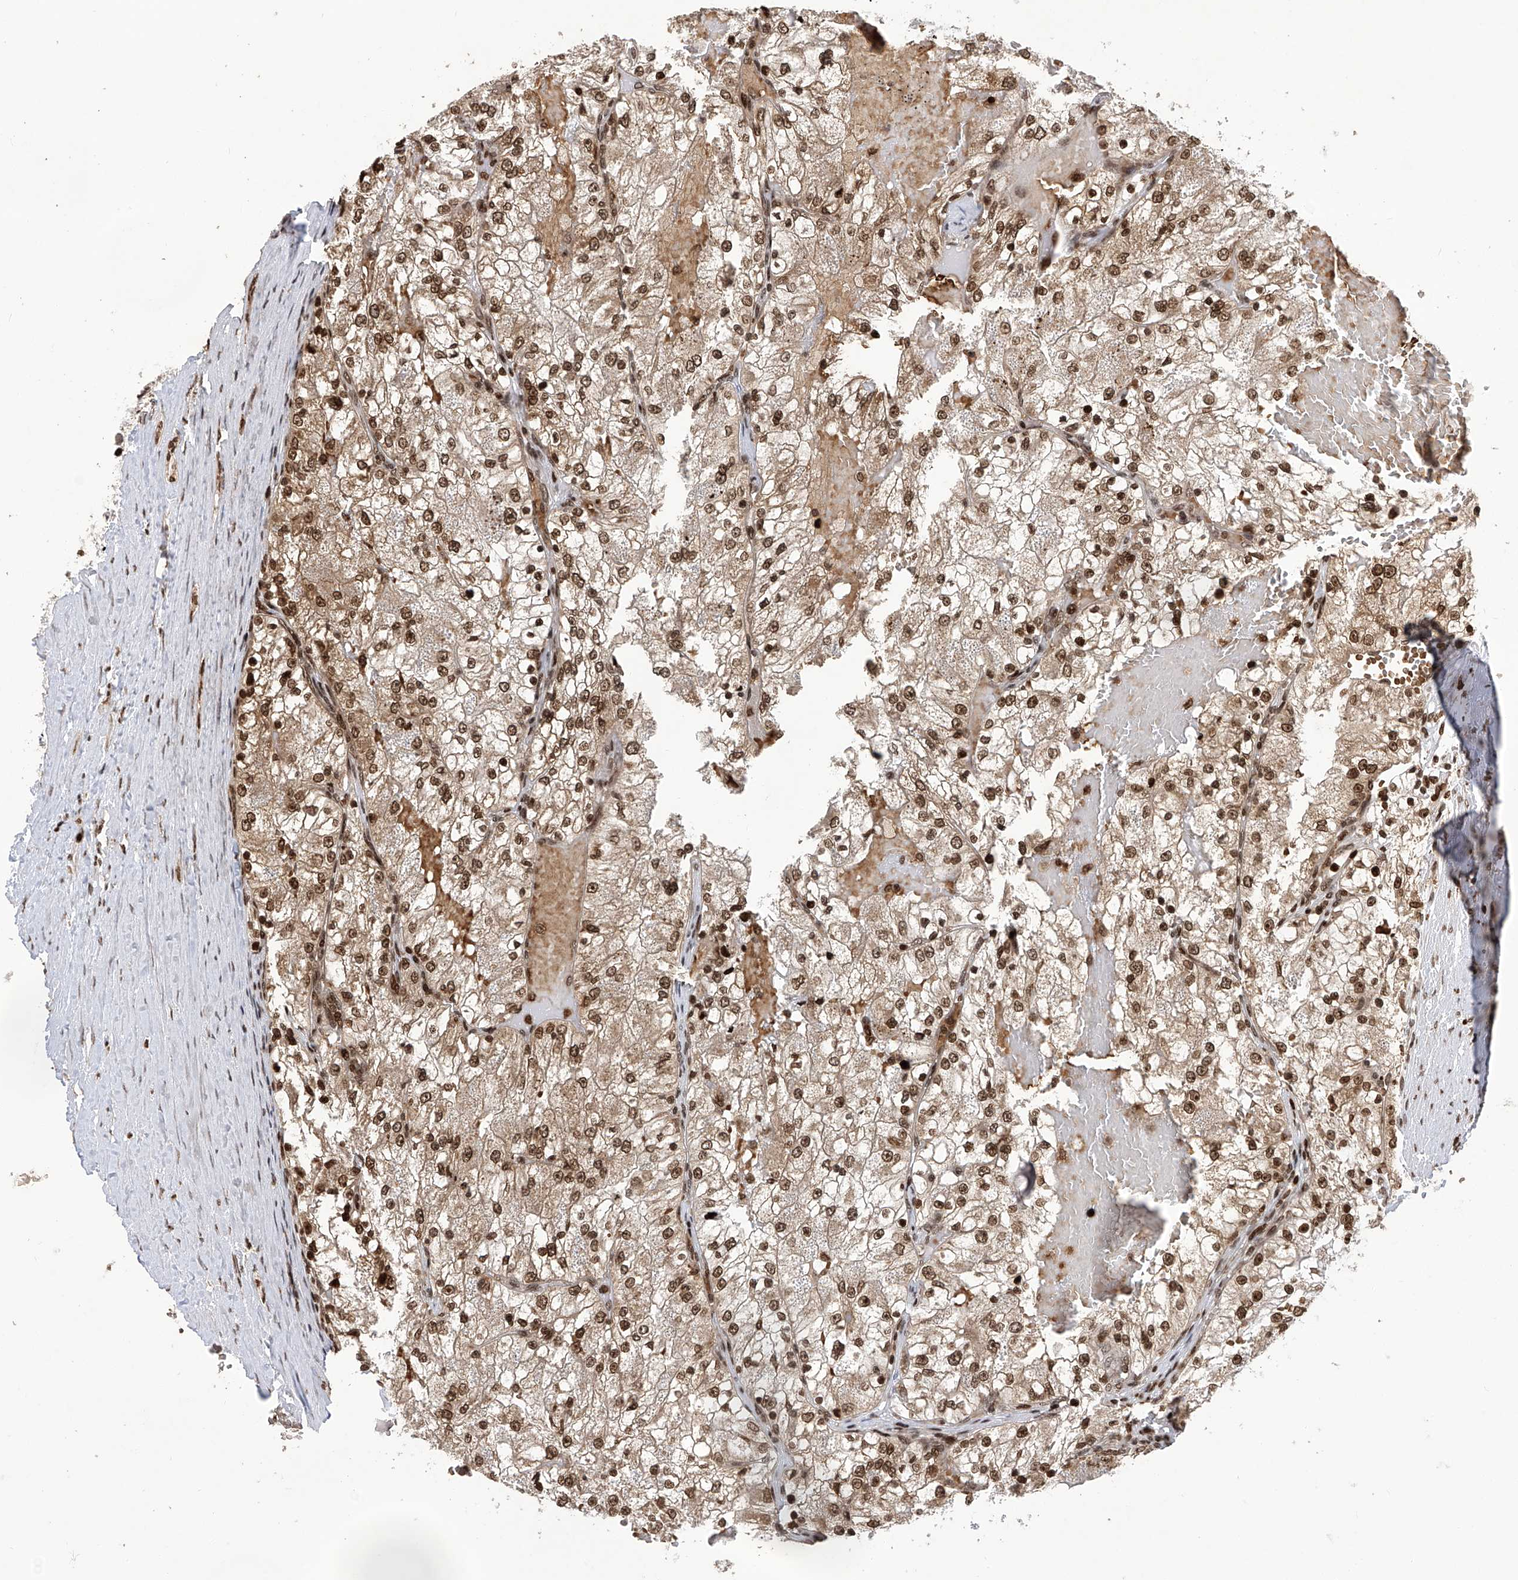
{"staining": {"intensity": "moderate", "quantity": ">75%", "location": "cytoplasmic/membranous,nuclear"}, "tissue": "renal cancer", "cell_type": "Tumor cells", "image_type": "cancer", "snomed": [{"axis": "morphology", "description": "Normal tissue, NOS"}, {"axis": "morphology", "description": "Adenocarcinoma, NOS"}, {"axis": "topography", "description": "Kidney"}], "caption": "Immunohistochemistry (IHC) of human adenocarcinoma (renal) demonstrates medium levels of moderate cytoplasmic/membranous and nuclear expression in about >75% of tumor cells.", "gene": "PAK1IP1", "patient": {"sex": "male", "age": 68}}